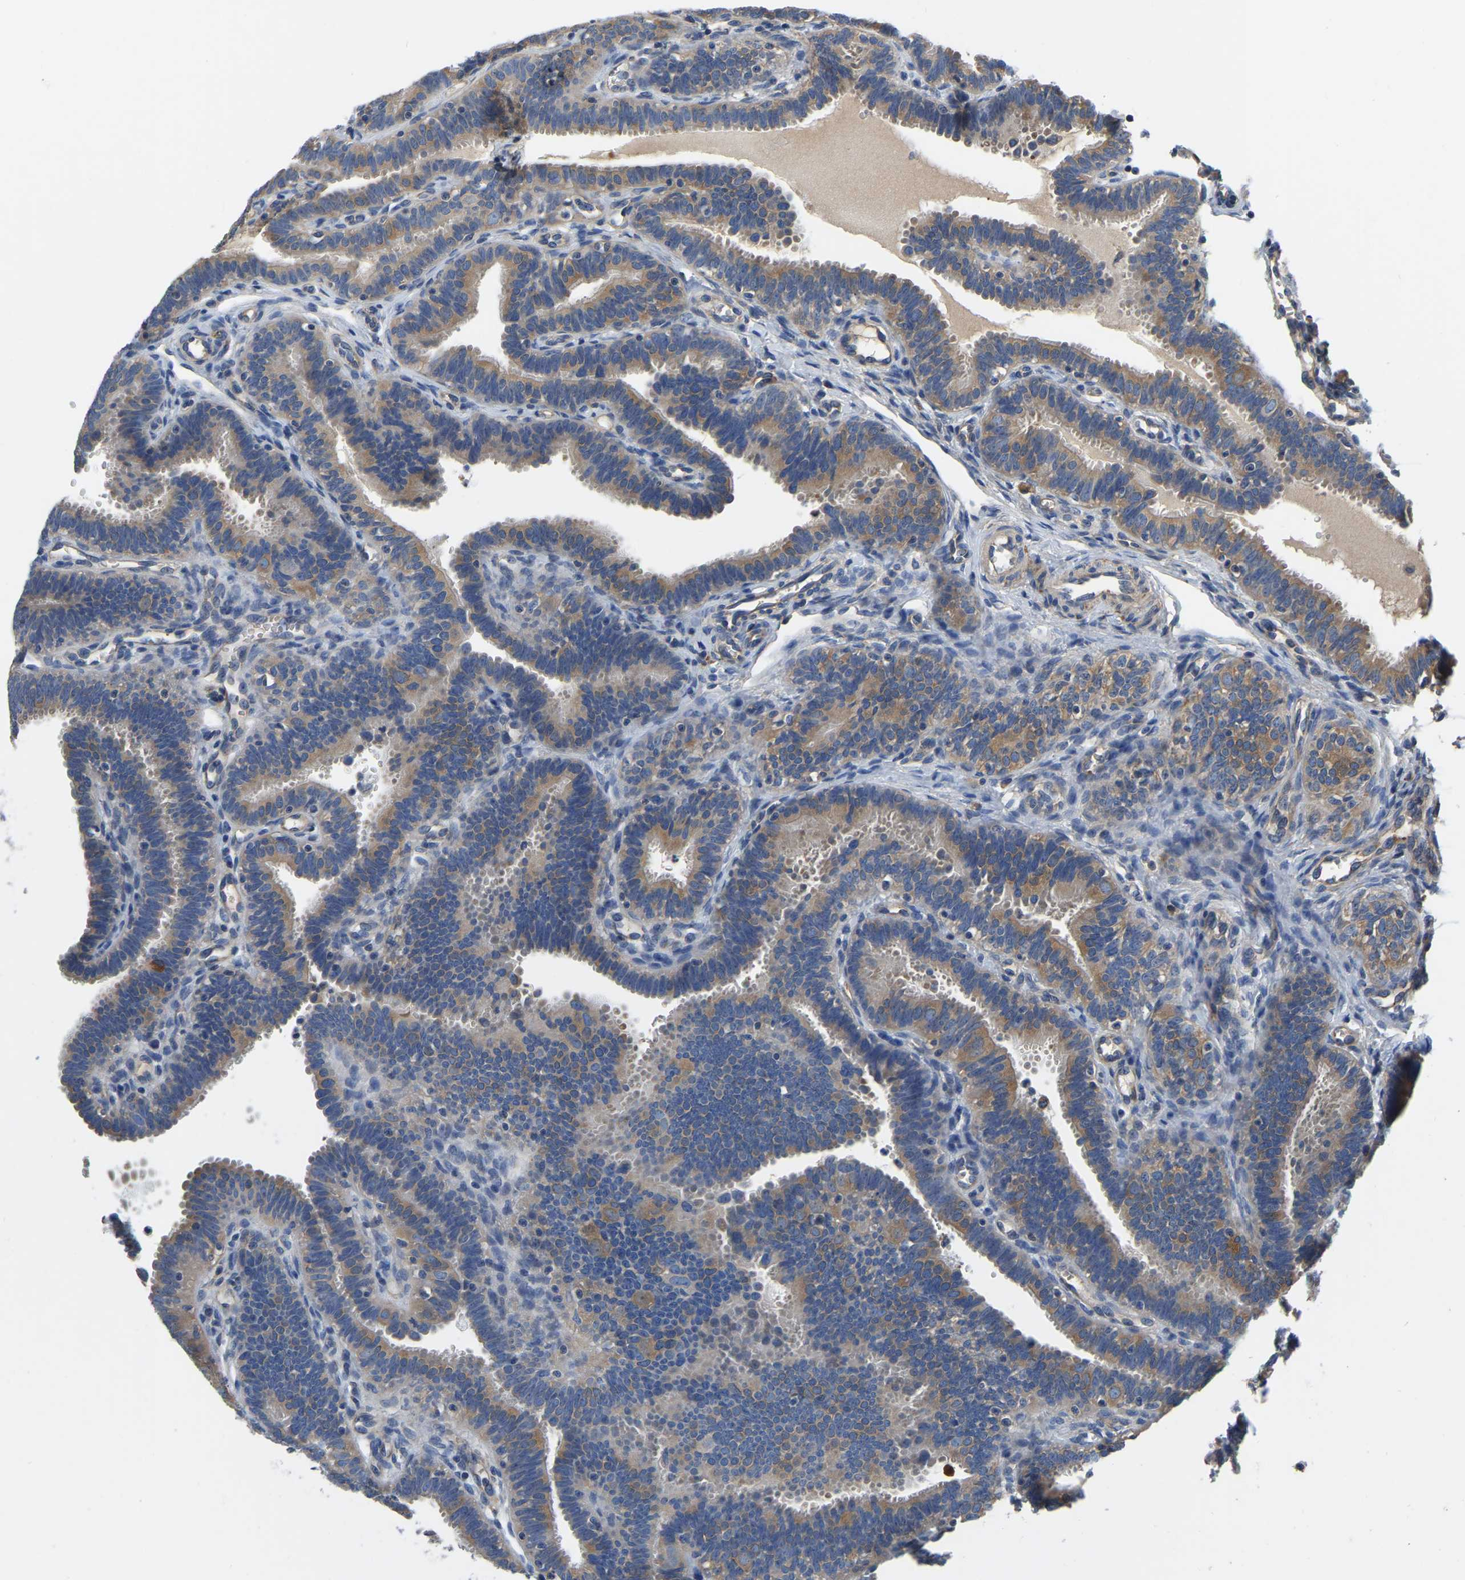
{"staining": {"intensity": "moderate", "quantity": ">75%", "location": "cytoplasmic/membranous"}, "tissue": "fallopian tube", "cell_type": "Glandular cells", "image_type": "normal", "snomed": [{"axis": "morphology", "description": "Normal tissue, NOS"}, {"axis": "topography", "description": "Fallopian tube"}, {"axis": "topography", "description": "Placenta"}], "caption": "Immunohistochemical staining of unremarkable human fallopian tube demonstrates >75% levels of moderate cytoplasmic/membranous protein positivity in approximately >75% of glandular cells.", "gene": "GARS1", "patient": {"sex": "female", "age": 34}}